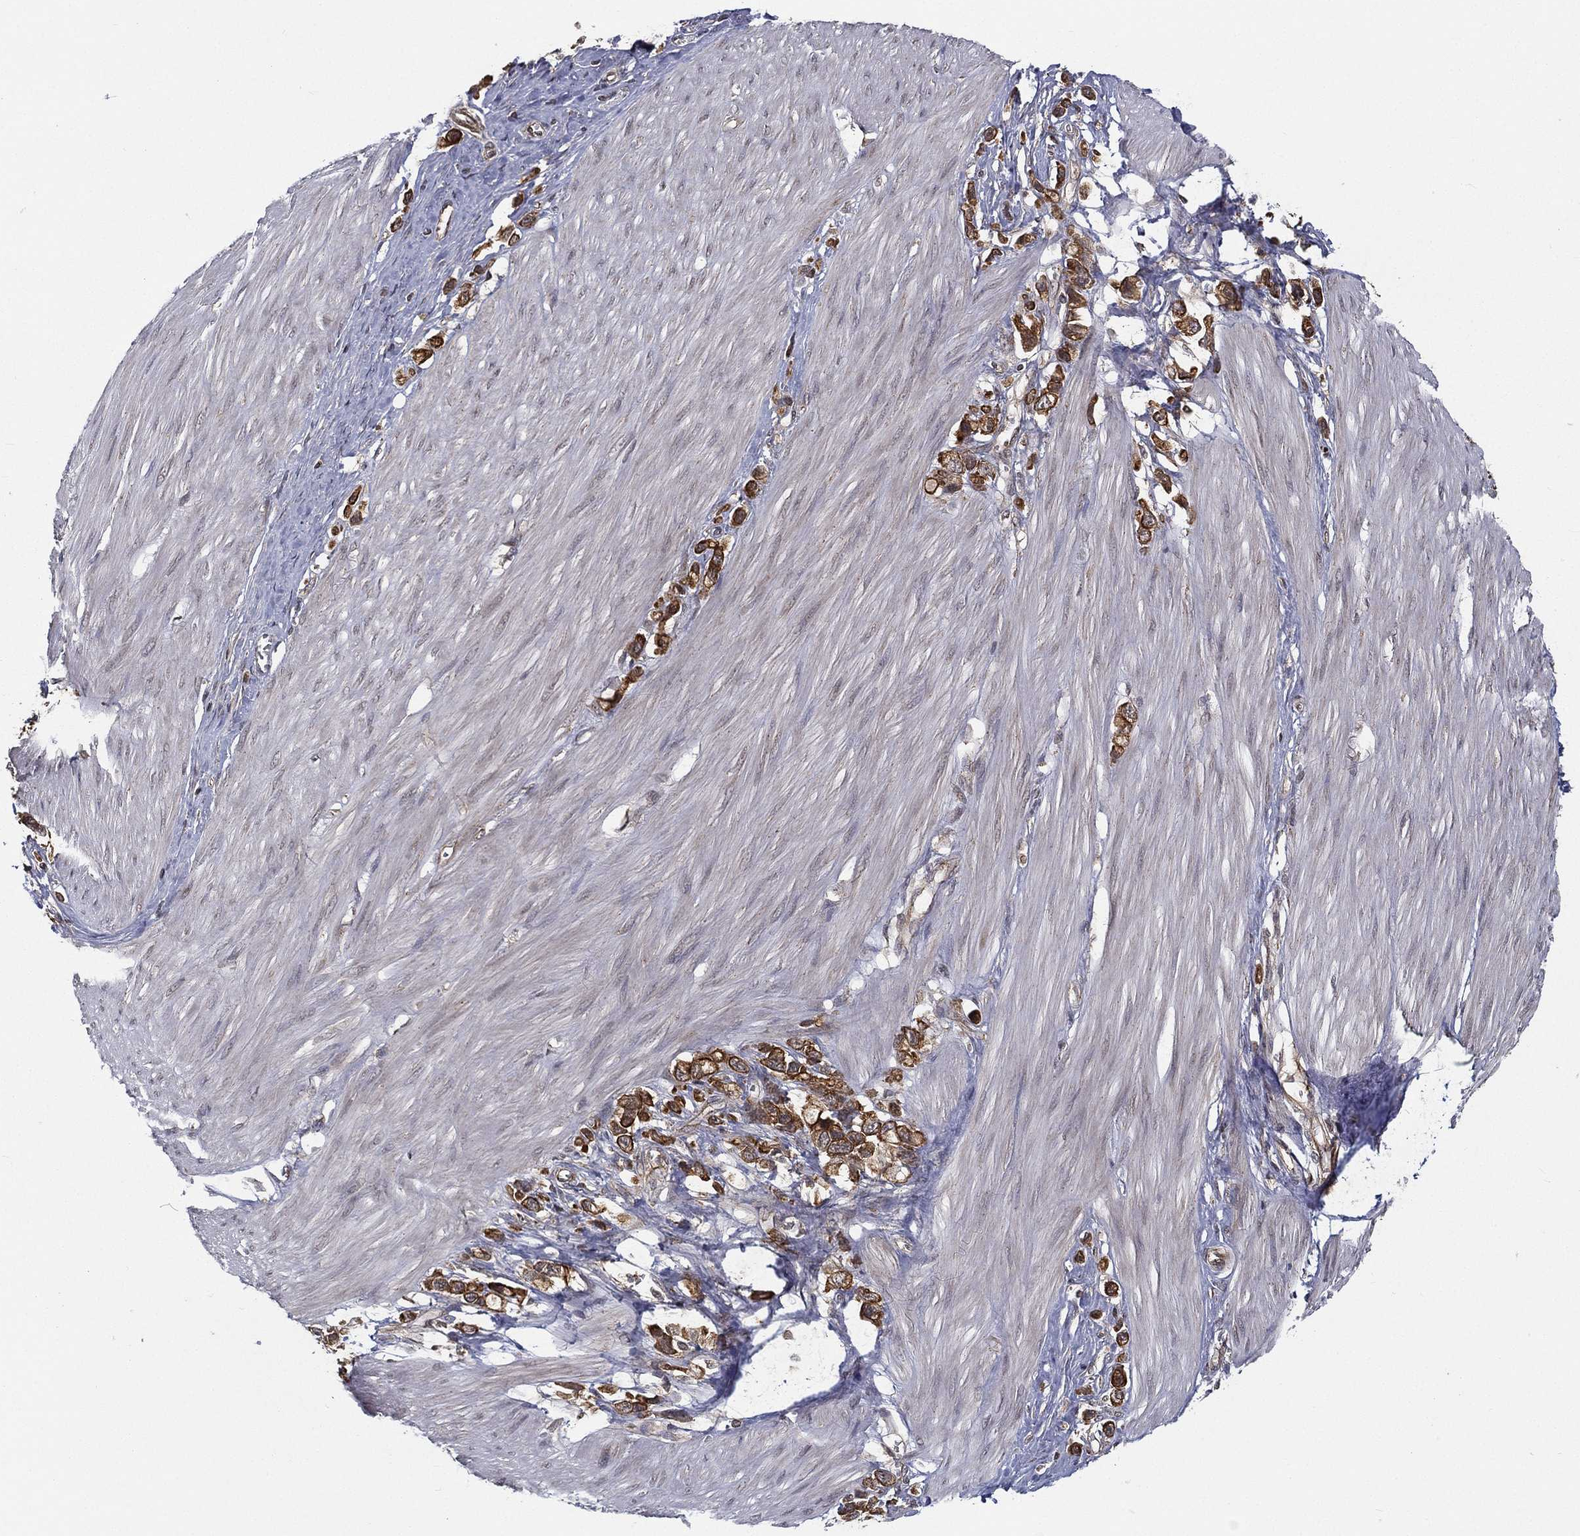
{"staining": {"intensity": "strong", "quantity": ">75%", "location": "cytoplasmic/membranous"}, "tissue": "stomach cancer", "cell_type": "Tumor cells", "image_type": "cancer", "snomed": [{"axis": "morphology", "description": "Normal tissue, NOS"}, {"axis": "morphology", "description": "Adenocarcinoma, NOS"}, {"axis": "morphology", "description": "Adenocarcinoma, High grade"}, {"axis": "topography", "description": "Stomach, upper"}, {"axis": "topography", "description": "Stomach"}], "caption": "Stomach cancer (high-grade adenocarcinoma) tissue demonstrates strong cytoplasmic/membranous positivity in about >75% of tumor cells, visualized by immunohistochemistry. (IHC, brightfield microscopy, high magnification).", "gene": "UACA", "patient": {"sex": "female", "age": 65}}